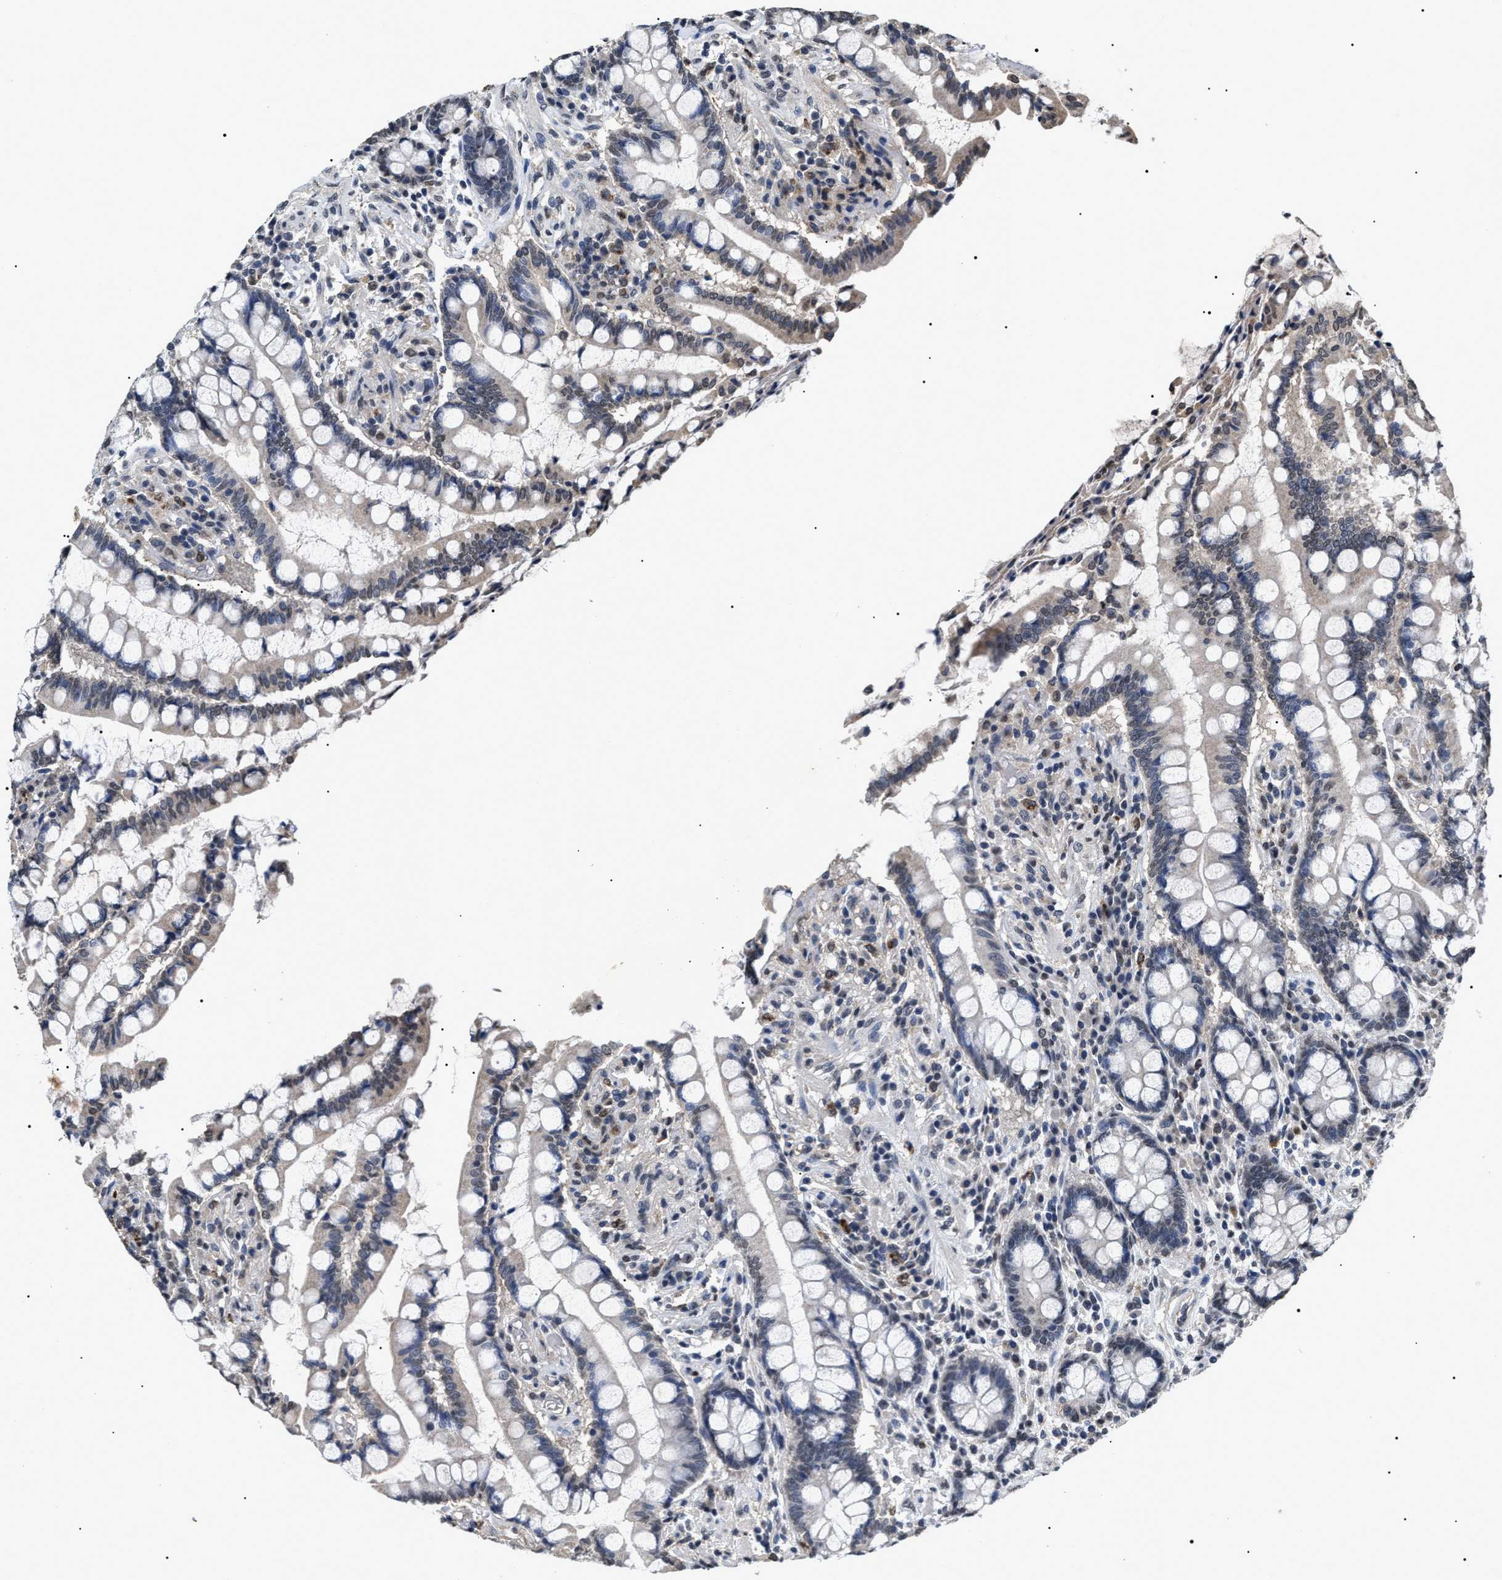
{"staining": {"intensity": "negative", "quantity": "none", "location": "none"}, "tissue": "colon", "cell_type": "Endothelial cells", "image_type": "normal", "snomed": [{"axis": "morphology", "description": "Normal tissue, NOS"}, {"axis": "topography", "description": "Colon"}], "caption": "This image is of unremarkable colon stained with immunohistochemistry to label a protein in brown with the nuclei are counter-stained blue. There is no expression in endothelial cells.", "gene": "ANP32E", "patient": {"sex": "male", "age": 73}}